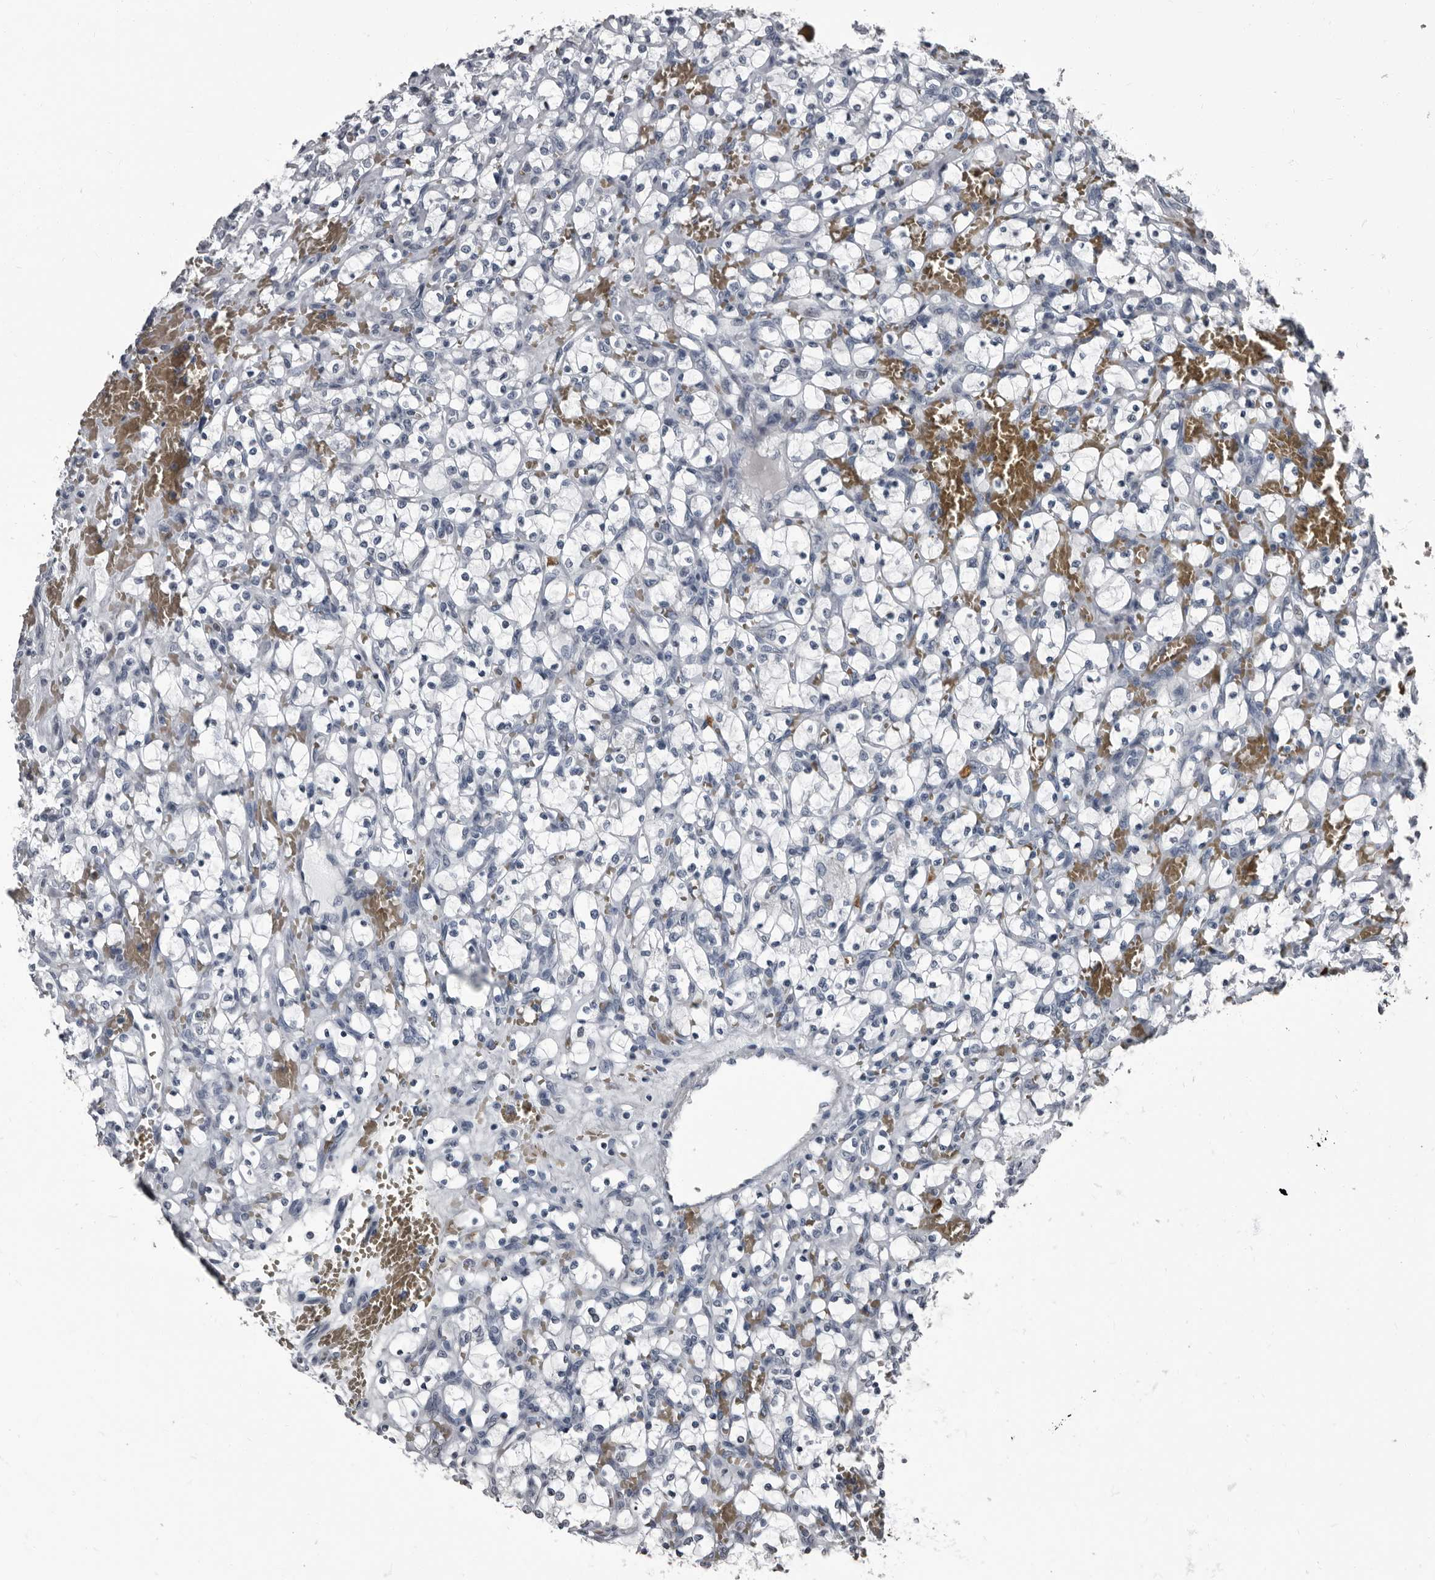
{"staining": {"intensity": "negative", "quantity": "none", "location": "none"}, "tissue": "renal cancer", "cell_type": "Tumor cells", "image_type": "cancer", "snomed": [{"axis": "morphology", "description": "Adenocarcinoma, NOS"}, {"axis": "topography", "description": "Kidney"}], "caption": "Tumor cells show no significant positivity in renal cancer (adenocarcinoma).", "gene": "TPD52L1", "patient": {"sex": "female", "age": 69}}